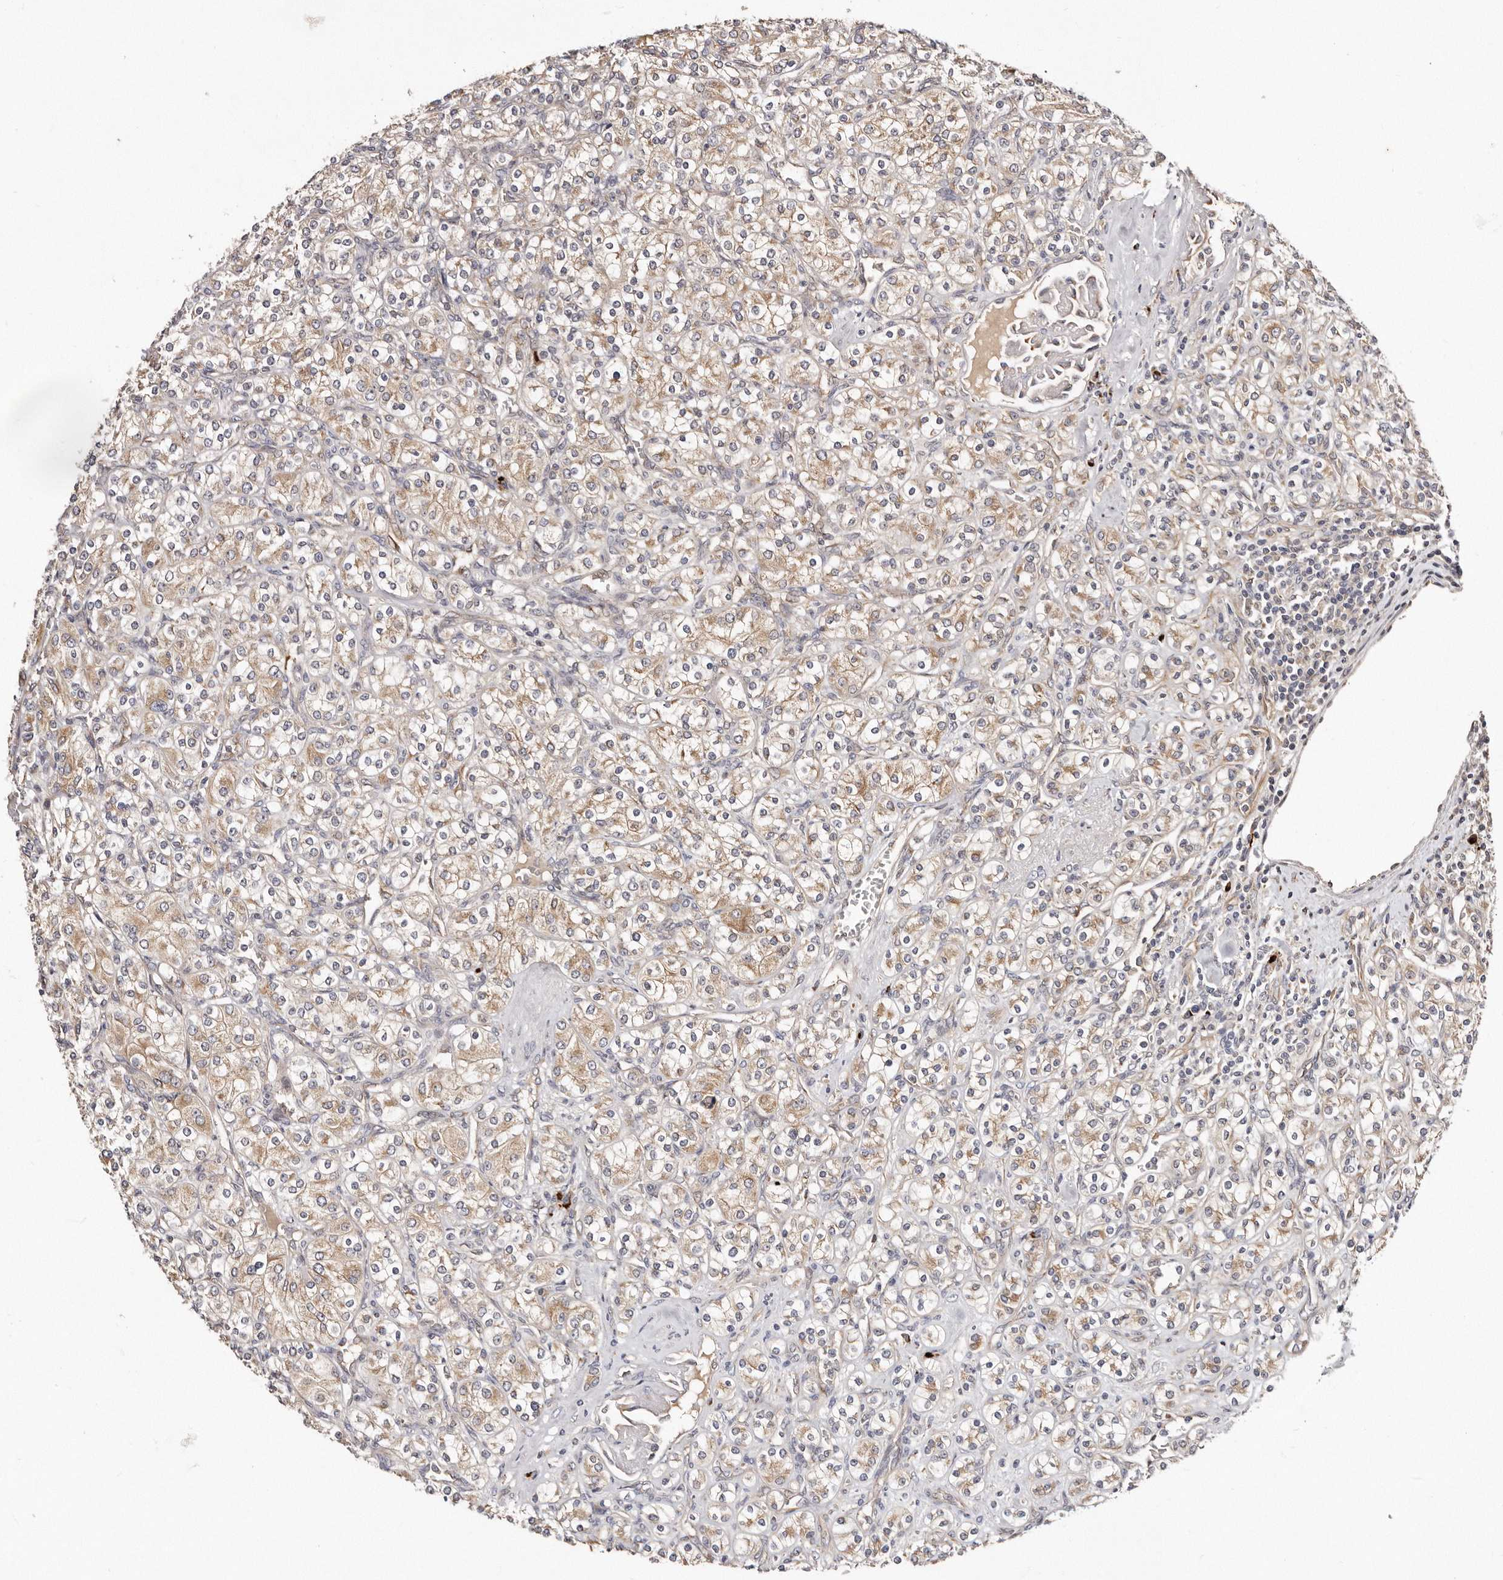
{"staining": {"intensity": "moderate", "quantity": "25%-75%", "location": "cytoplasmic/membranous"}, "tissue": "renal cancer", "cell_type": "Tumor cells", "image_type": "cancer", "snomed": [{"axis": "morphology", "description": "Adenocarcinoma, NOS"}, {"axis": "topography", "description": "Kidney"}], "caption": "This is an image of immunohistochemistry staining of renal cancer (adenocarcinoma), which shows moderate expression in the cytoplasmic/membranous of tumor cells.", "gene": "DACT2", "patient": {"sex": "male", "age": 77}}